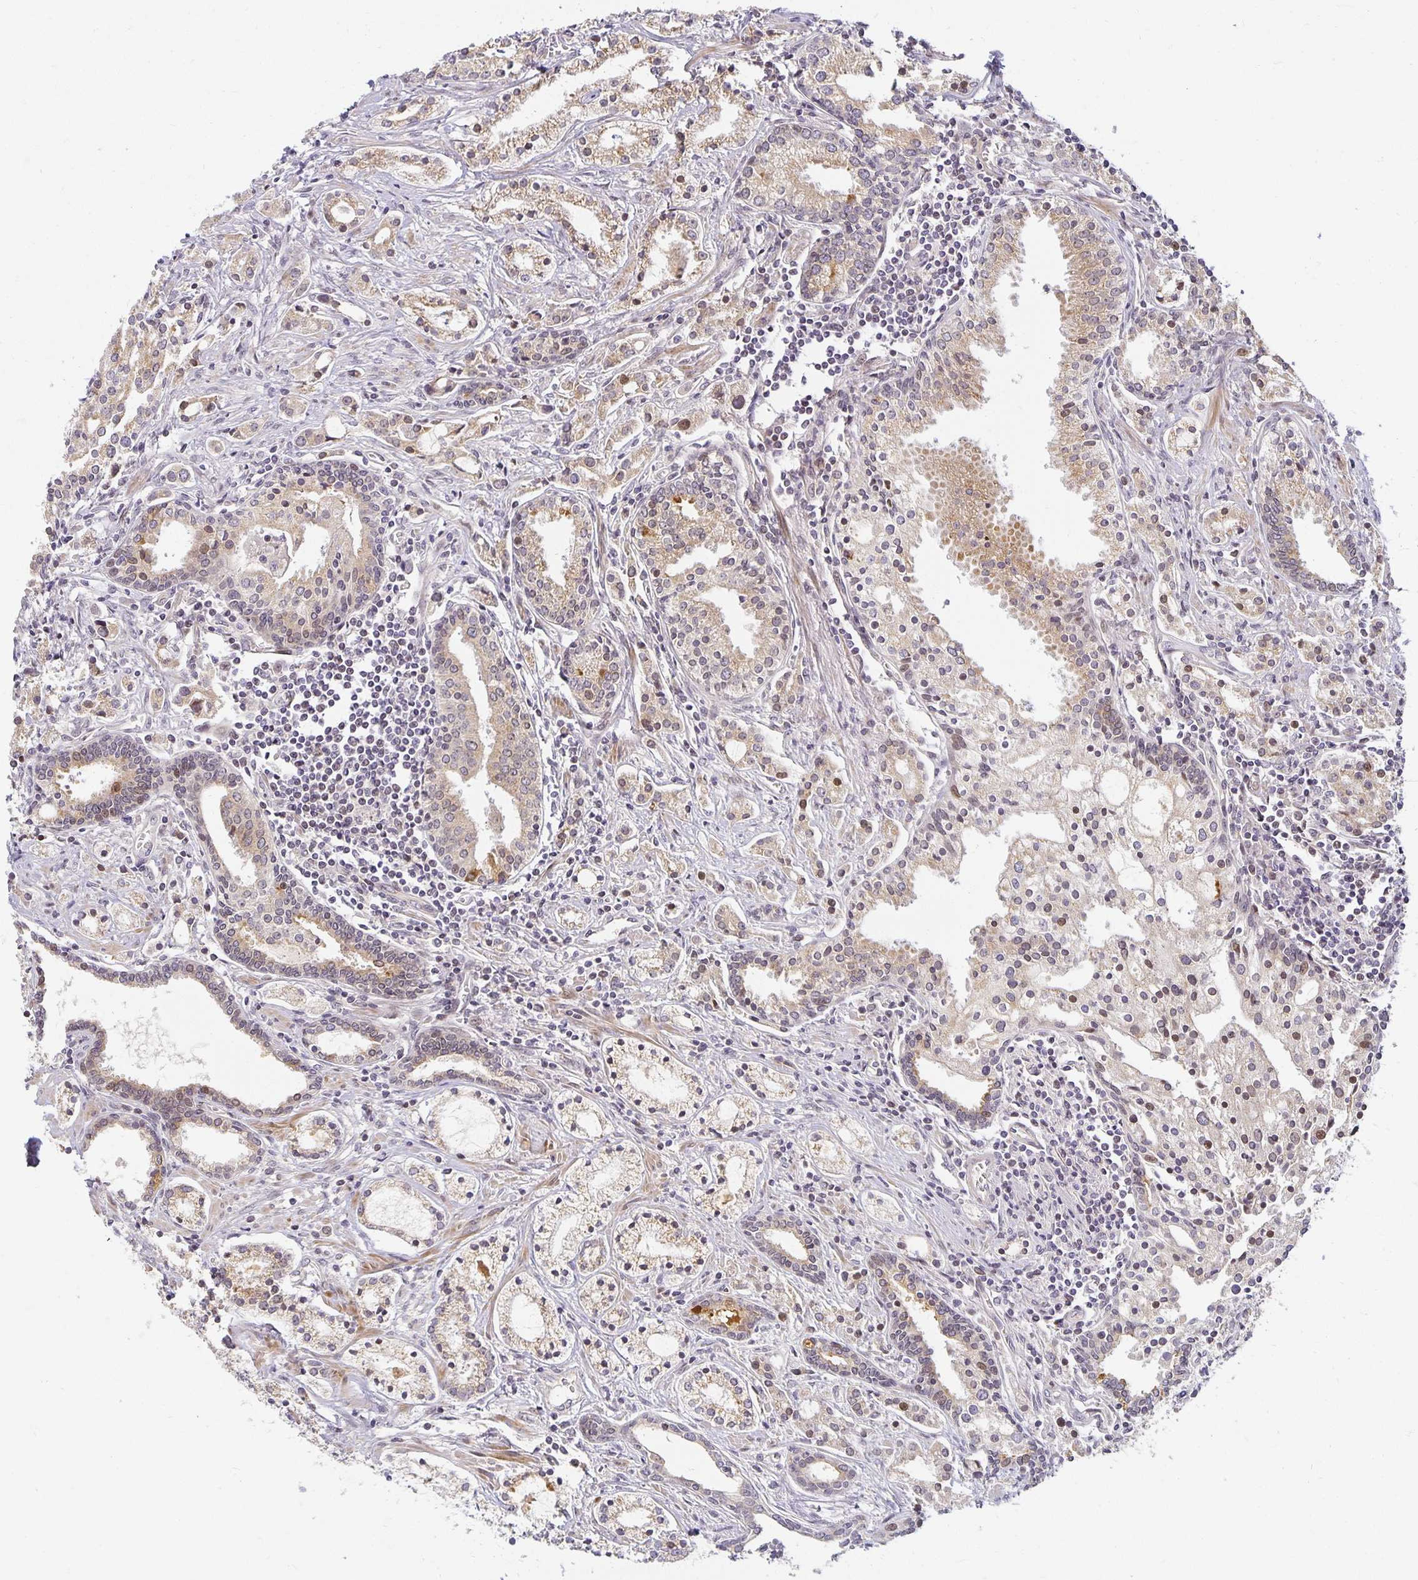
{"staining": {"intensity": "weak", "quantity": "25%-75%", "location": "cytoplasmic/membranous"}, "tissue": "prostate cancer", "cell_type": "Tumor cells", "image_type": "cancer", "snomed": [{"axis": "morphology", "description": "Adenocarcinoma, Medium grade"}, {"axis": "topography", "description": "Prostate"}], "caption": "Prostate cancer (medium-grade adenocarcinoma) stained with a brown dye exhibits weak cytoplasmic/membranous positive expression in approximately 25%-75% of tumor cells.", "gene": "EHF", "patient": {"sex": "male", "age": 57}}